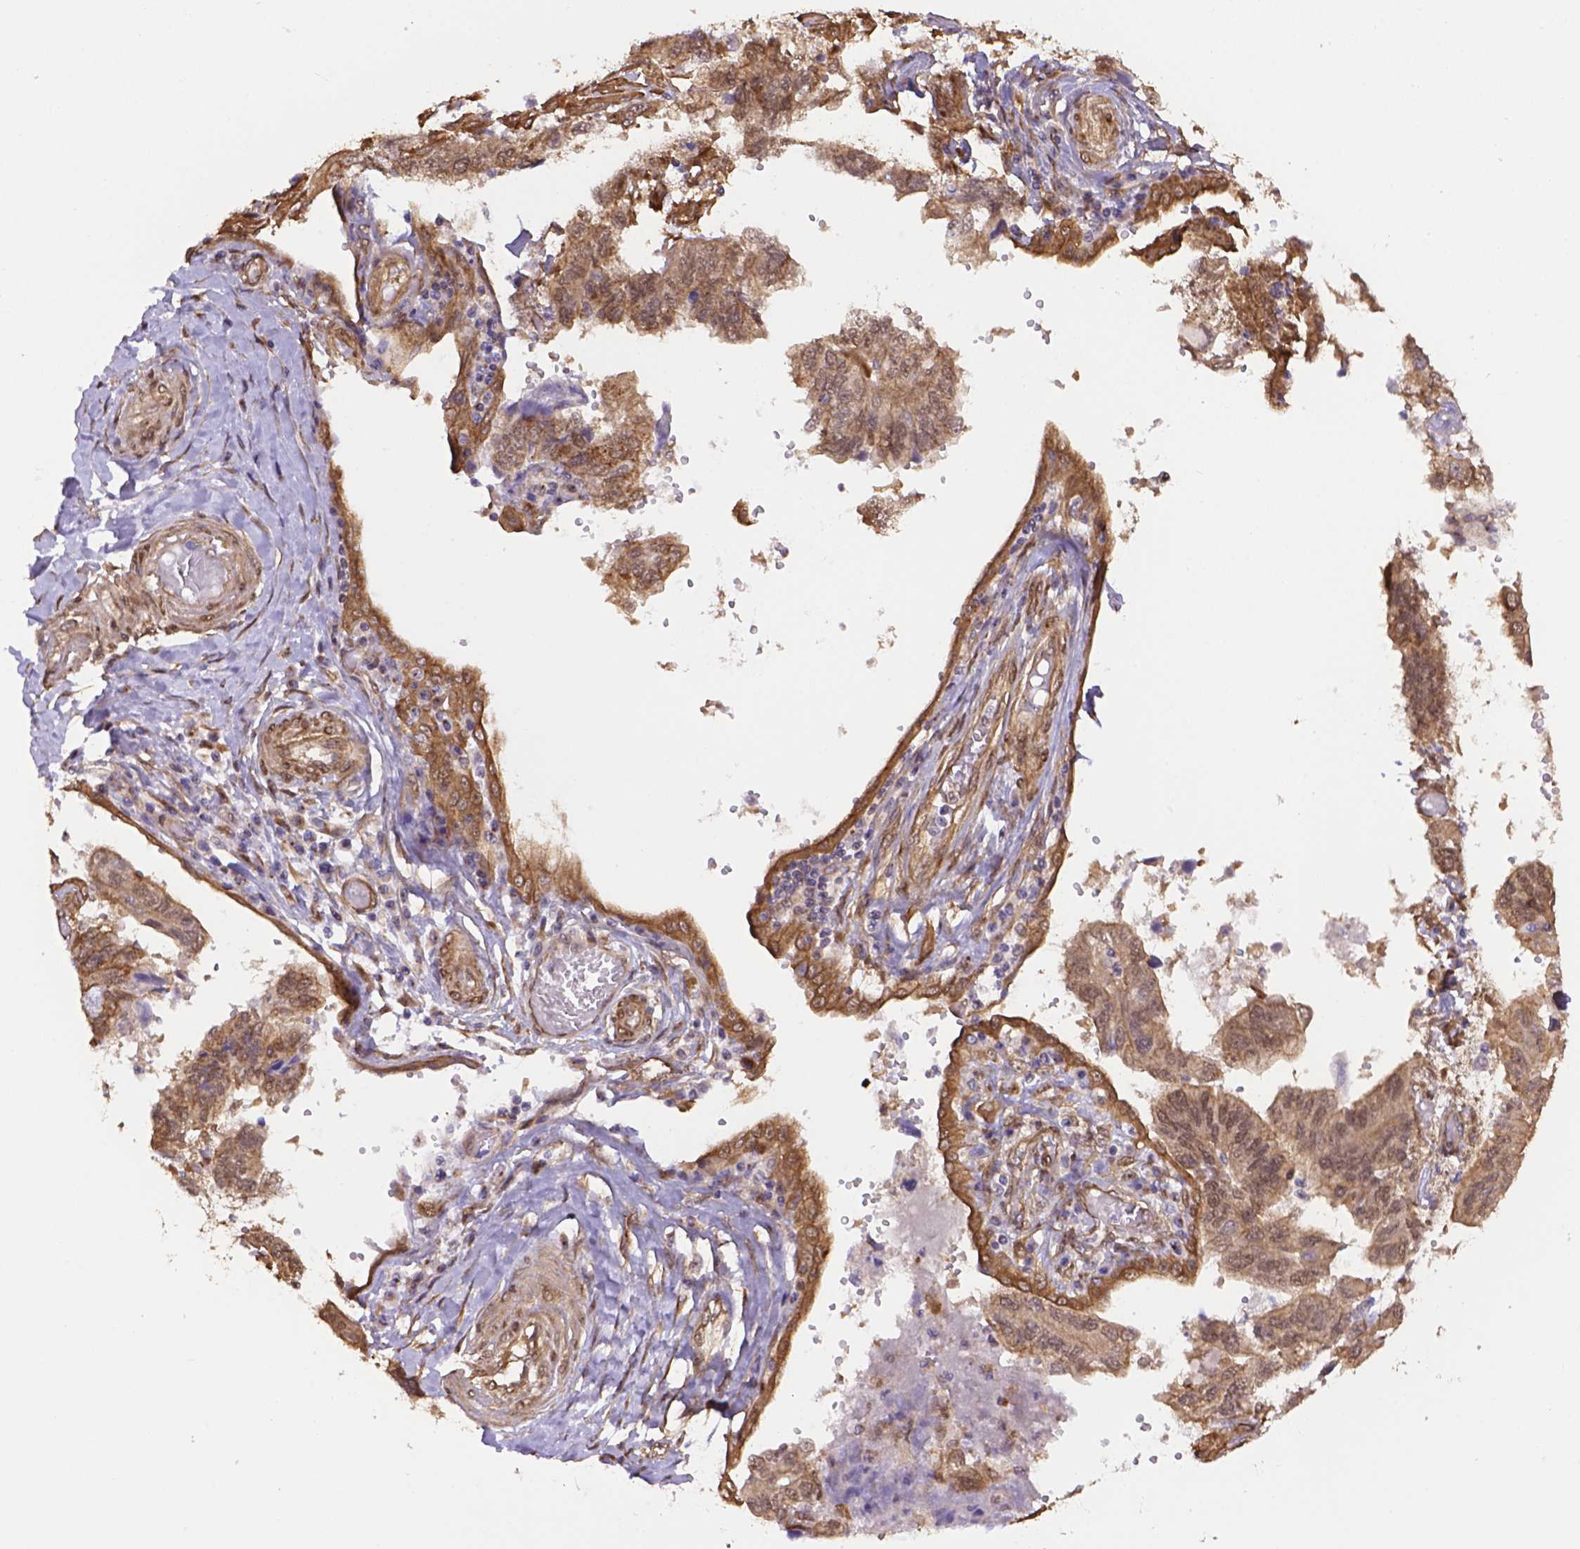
{"staining": {"intensity": "weak", "quantity": ">75%", "location": "cytoplasmic/membranous"}, "tissue": "ovarian cancer", "cell_type": "Tumor cells", "image_type": "cancer", "snomed": [{"axis": "morphology", "description": "Cystadenocarcinoma, serous, NOS"}, {"axis": "topography", "description": "Ovary"}], "caption": "Immunohistochemistry (DAB) staining of human ovarian cancer (serous cystadenocarcinoma) exhibits weak cytoplasmic/membranous protein expression in approximately >75% of tumor cells.", "gene": "YAP1", "patient": {"sex": "female", "age": 79}}